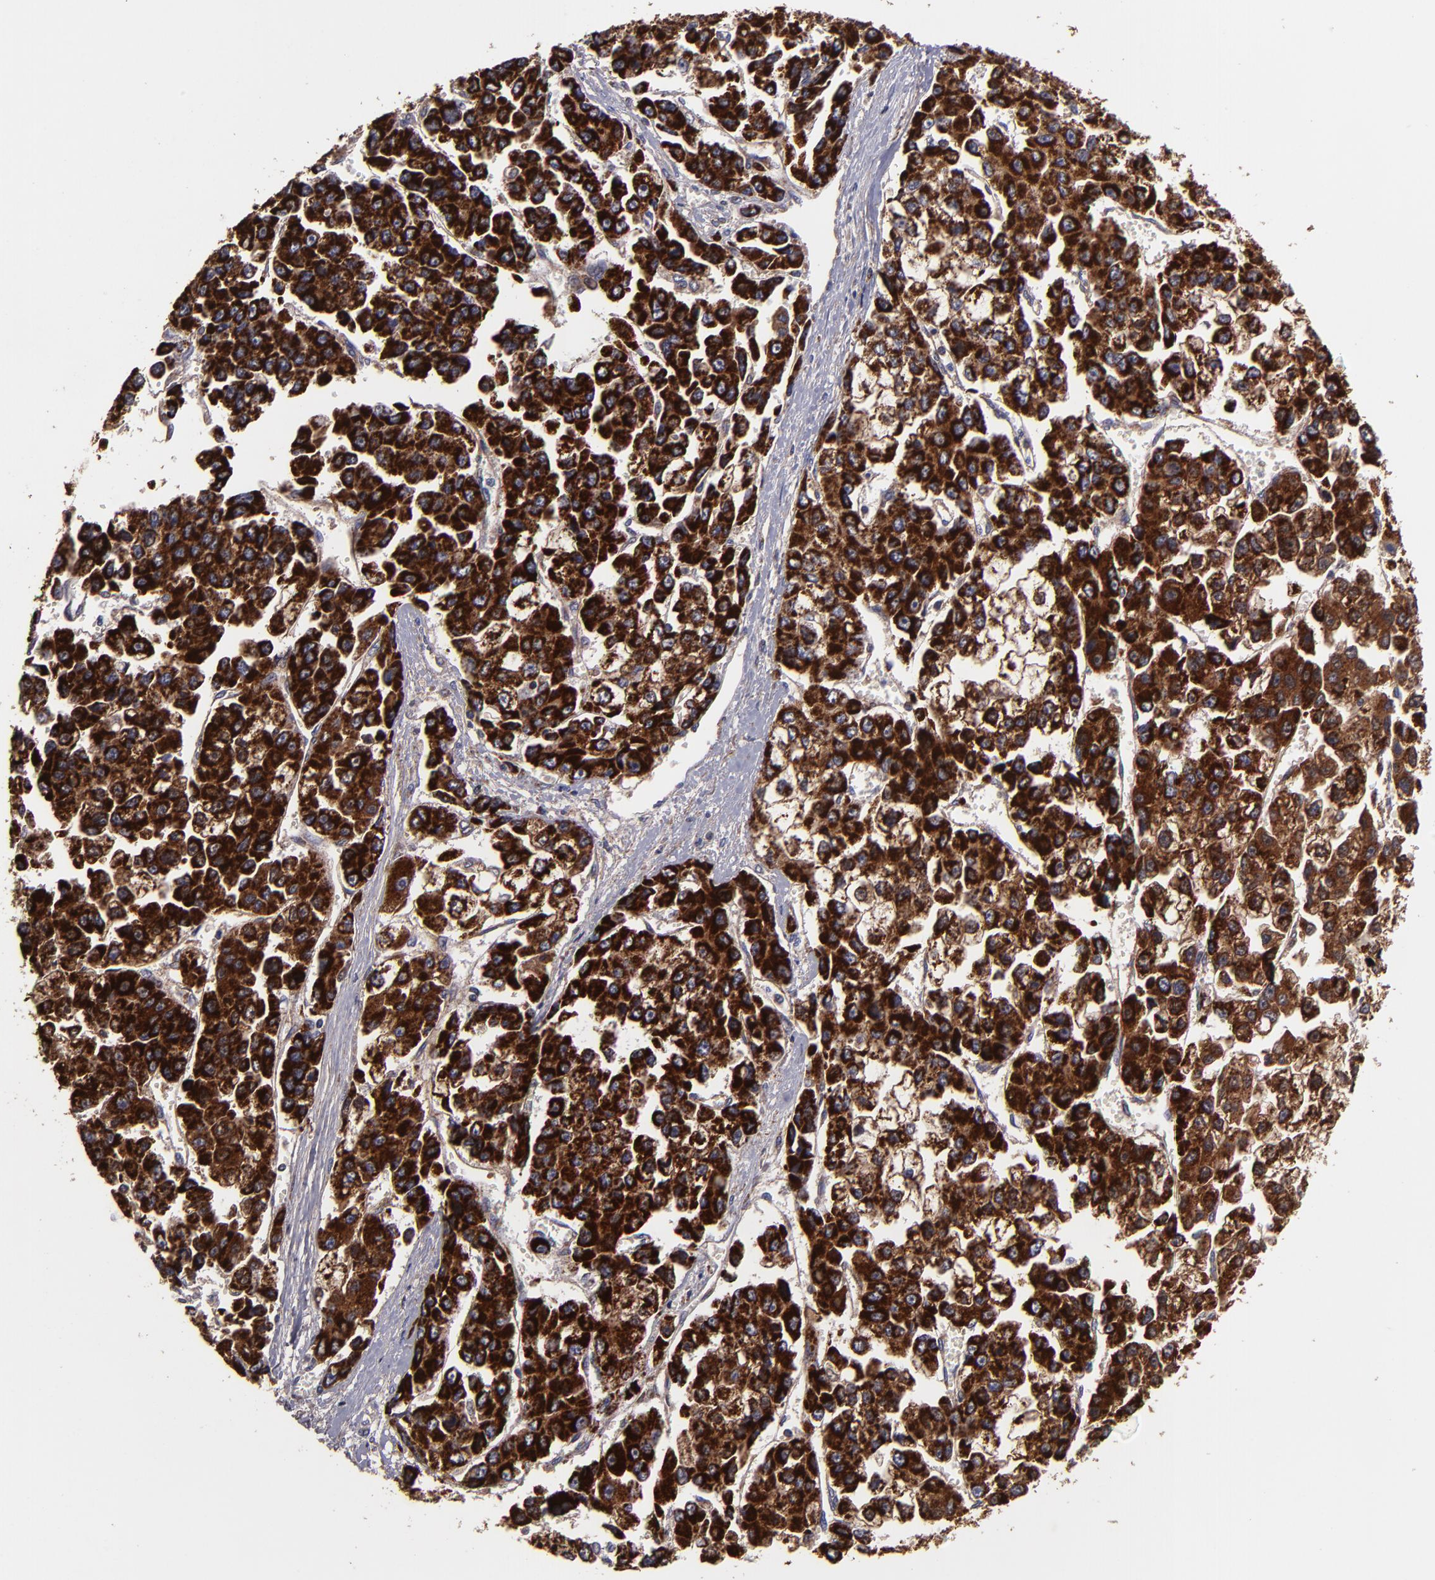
{"staining": {"intensity": "strong", "quantity": ">75%", "location": "cytoplasmic/membranous"}, "tissue": "liver cancer", "cell_type": "Tumor cells", "image_type": "cancer", "snomed": [{"axis": "morphology", "description": "Carcinoma, Hepatocellular, NOS"}, {"axis": "topography", "description": "Liver"}], "caption": "Liver cancer (hepatocellular carcinoma) stained with IHC displays strong cytoplasmic/membranous positivity in approximately >75% of tumor cells.", "gene": "CLTA", "patient": {"sex": "female", "age": 66}}